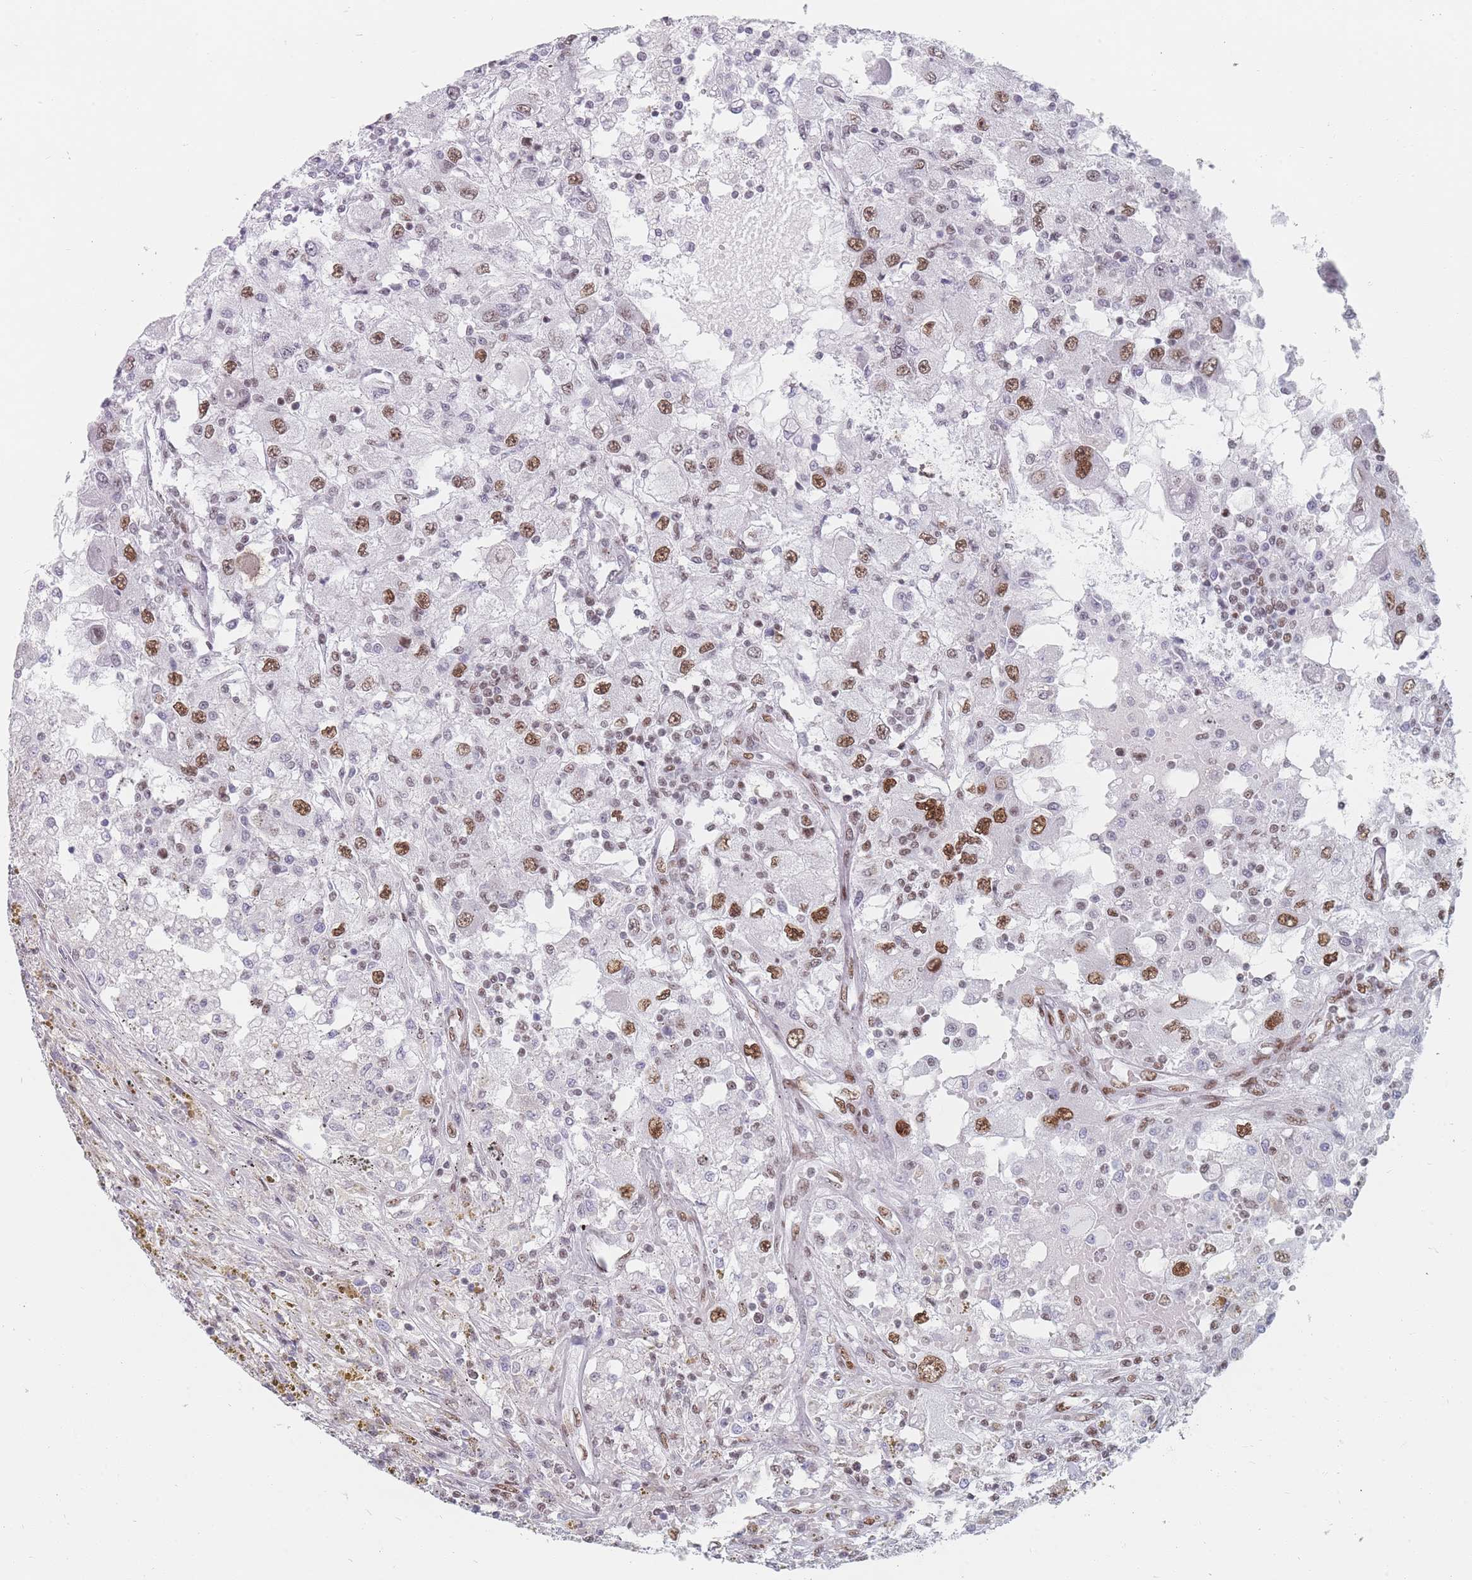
{"staining": {"intensity": "moderate", "quantity": "25%-75%", "location": "nuclear"}, "tissue": "renal cancer", "cell_type": "Tumor cells", "image_type": "cancer", "snomed": [{"axis": "morphology", "description": "Adenocarcinoma, NOS"}, {"axis": "topography", "description": "Kidney"}], "caption": "Human renal cancer (adenocarcinoma) stained for a protein (brown) shows moderate nuclear positive staining in about 25%-75% of tumor cells.", "gene": "SAFB2", "patient": {"sex": "female", "age": 67}}